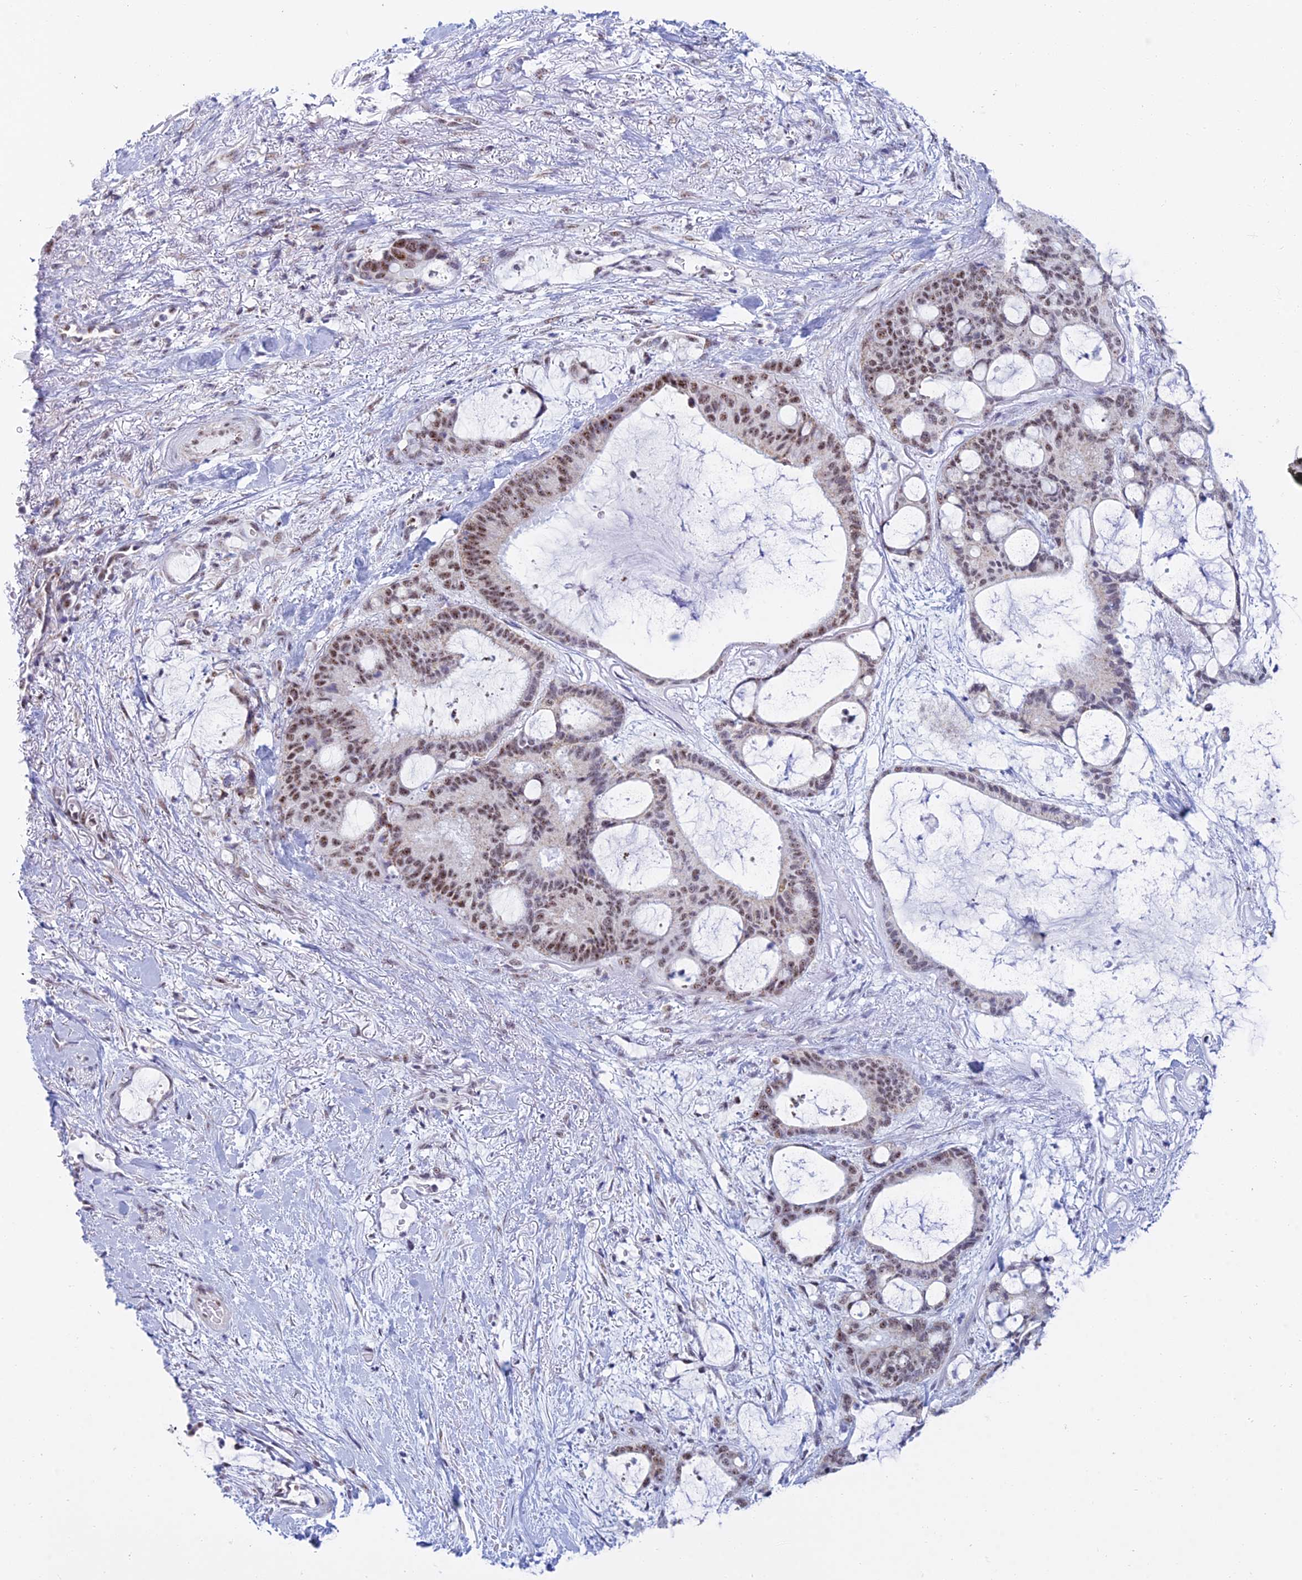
{"staining": {"intensity": "moderate", "quantity": ">75%", "location": "nuclear"}, "tissue": "liver cancer", "cell_type": "Tumor cells", "image_type": "cancer", "snomed": [{"axis": "morphology", "description": "Normal tissue, NOS"}, {"axis": "morphology", "description": "Cholangiocarcinoma"}, {"axis": "topography", "description": "Liver"}, {"axis": "topography", "description": "Peripheral nerve tissue"}], "caption": "The image displays immunohistochemical staining of liver cancer. There is moderate nuclear positivity is seen in about >75% of tumor cells.", "gene": "KLF14", "patient": {"sex": "female", "age": 73}}